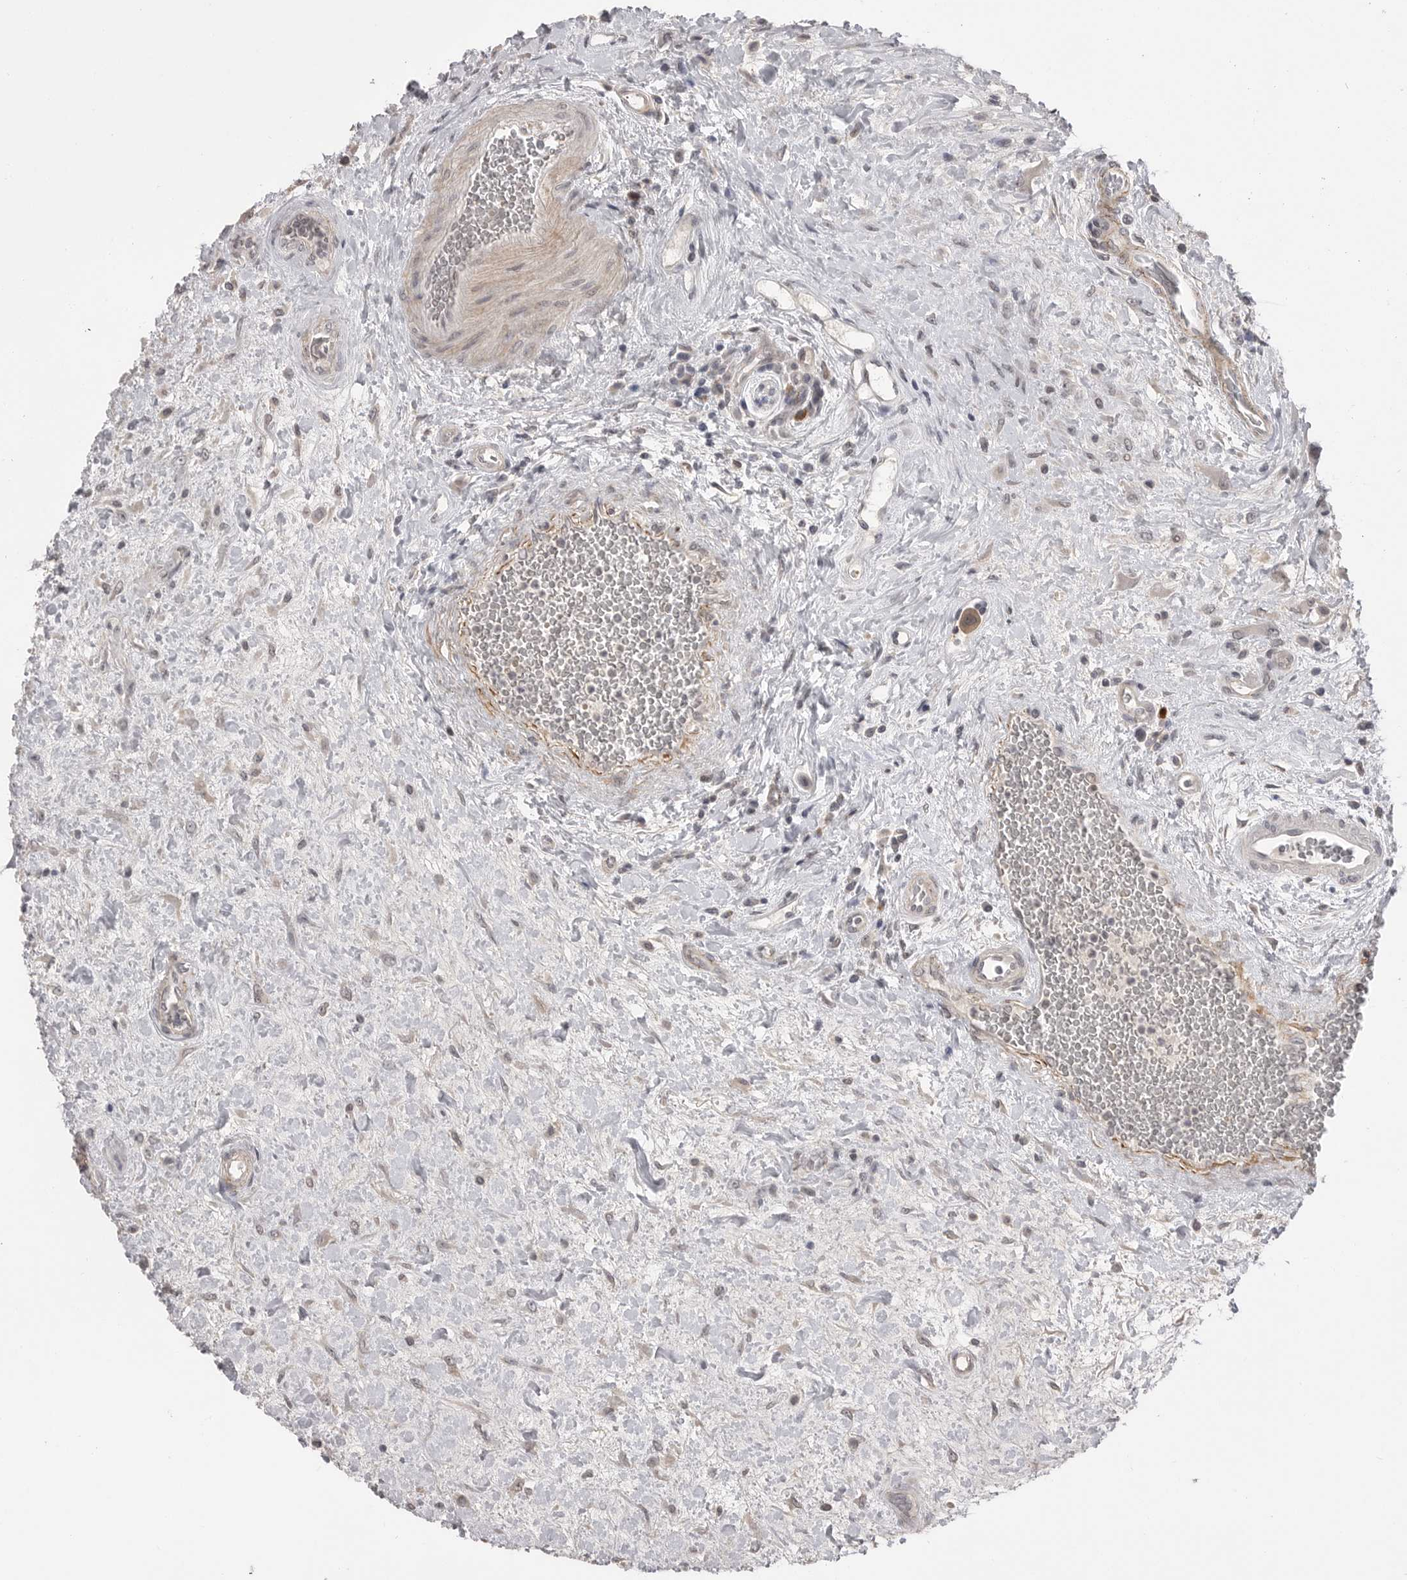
{"staining": {"intensity": "weak", "quantity": "25%-75%", "location": "cytoplasmic/membranous,nuclear"}, "tissue": "urothelial cancer", "cell_type": "Tumor cells", "image_type": "cancer", "snomed": [{"axis": "morphology", "description": "Urothelial carcinoma, High grade"}, {"axis": "topography", "description": "Urinary bladder"}], "caption": "Immunohistochemistry (IHC) (DAB (3,3'-diaminobenzidine)) staining of urothelial carcinoma (high-grade) displays weak cytoplasmic/membranous and nuclear protein staining in approximately 25%-75% of tumor cells. Ihc stains the protein in brown and the nuclei are stained blue.", "gene": "PLEKHF1", "patient": {"sex": "male", "age": 50}}